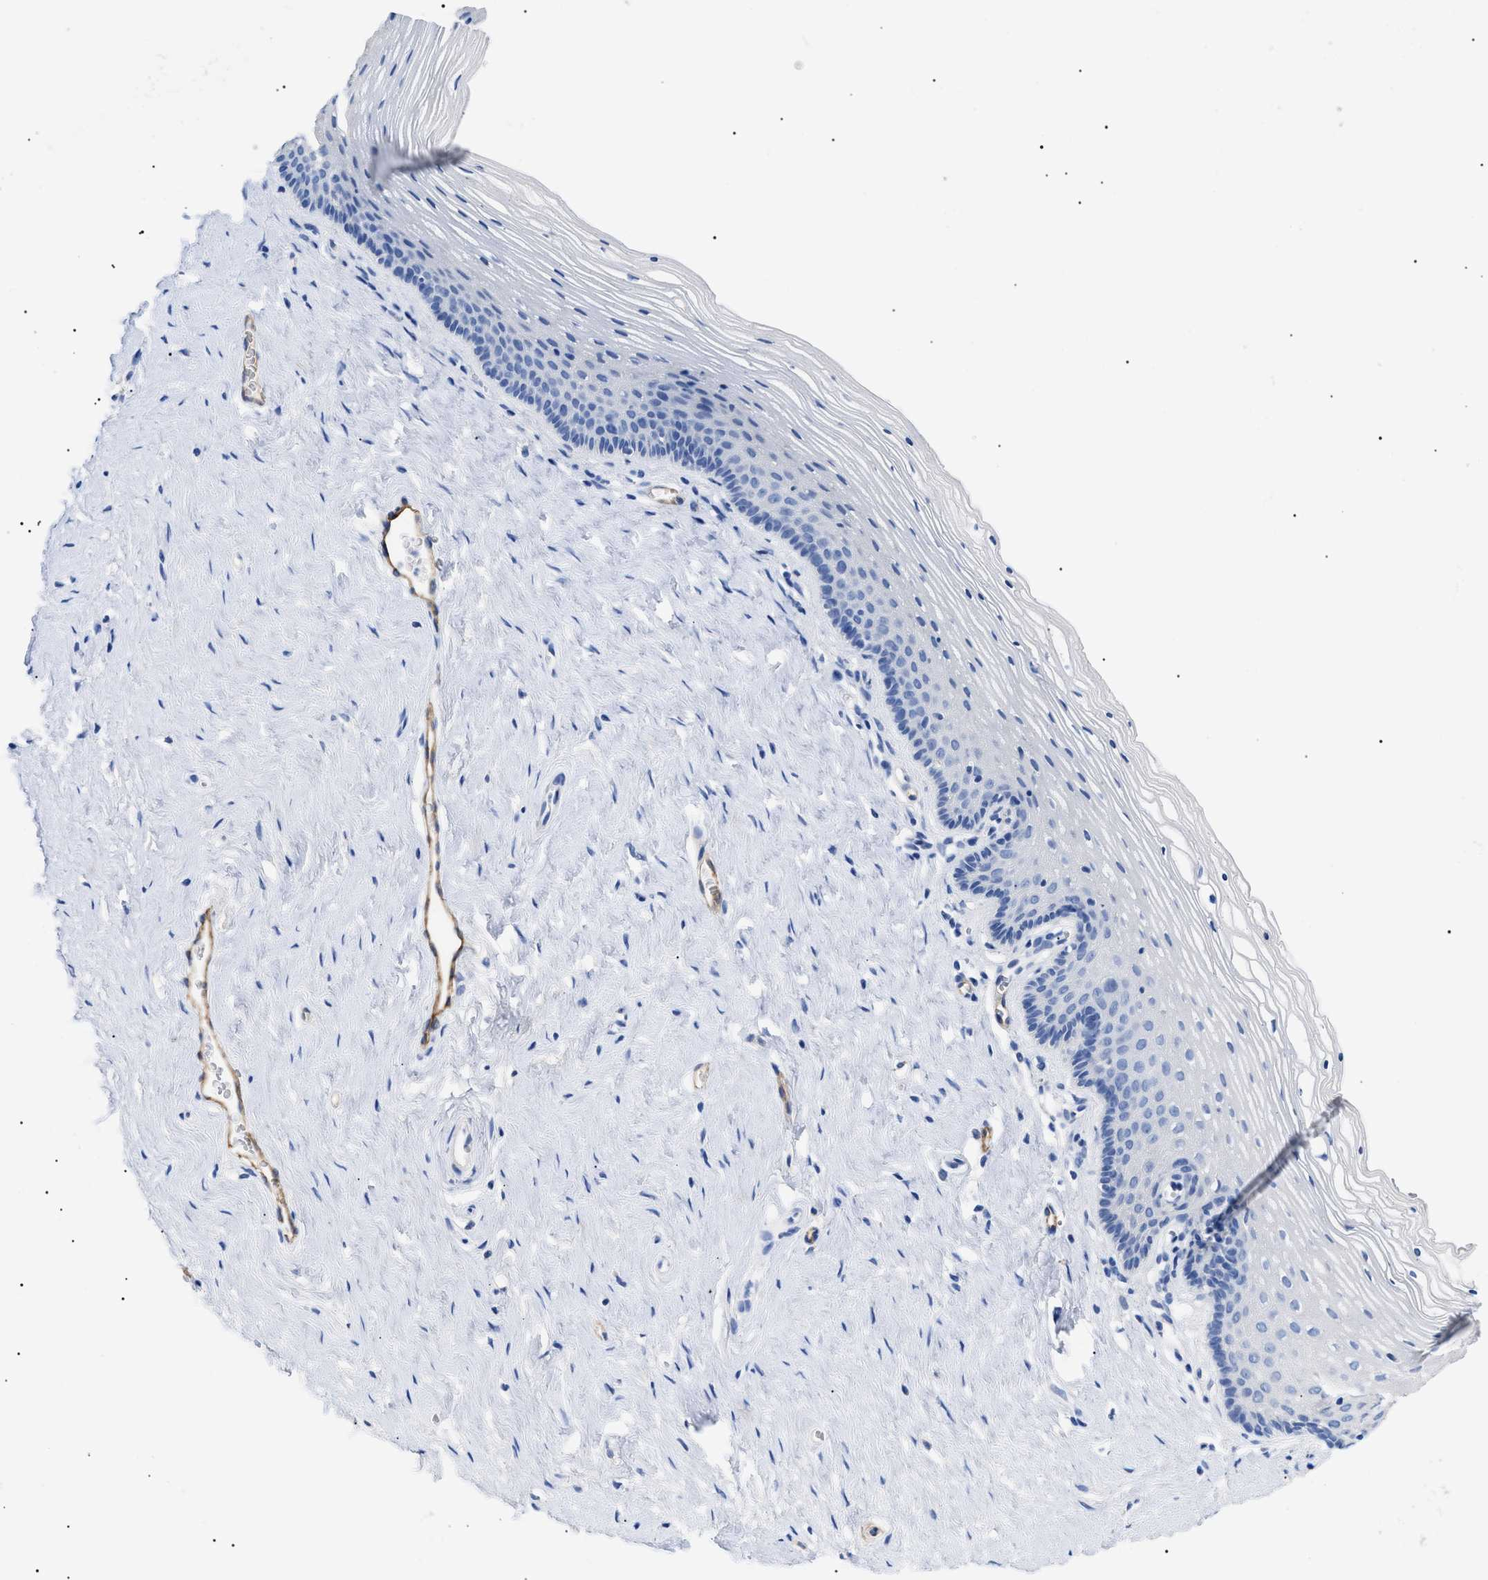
{"staining": {"intensity": "negative", "quantity": "none", "location": "none"}, "tissue": "vagina", "cell_type": "Squamous epithelial cells", "image_type": "normal", "snomed": [{"axis": "morphology", "description": "Normal tissue, NOS"}, {"axis": "topography", "description": "Vagina"}], "caption": "The IHC photomicrograph has no significant positivity in squamous epithelial cells of vagina.", "gene": "ACKR1", "patient": {"sex": "female", "age": 32}}